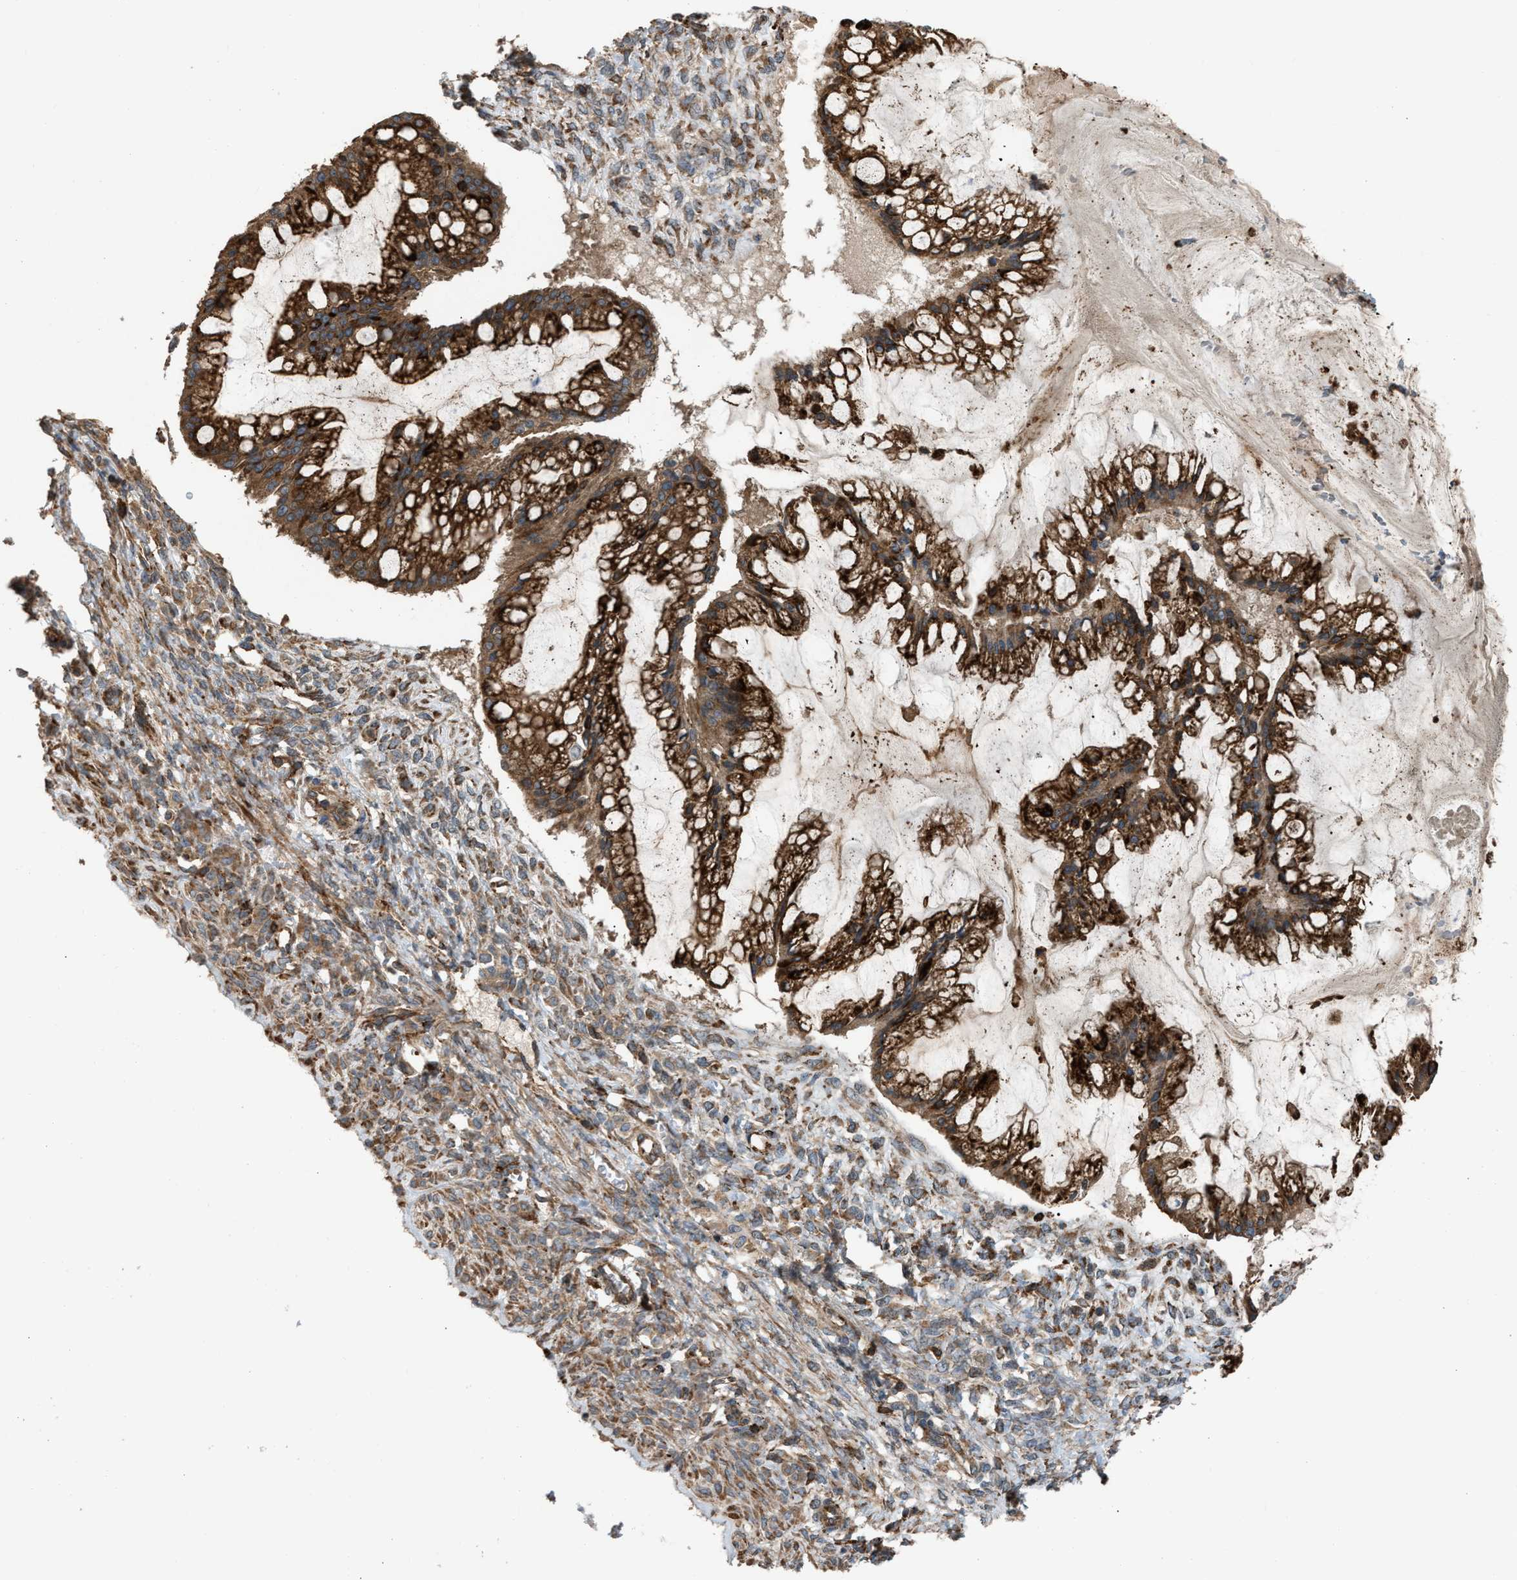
{"staining": {"intensity": "strong", "quantity": ">75%", "location": "cytoplasmic/membranous"}, "tissue": "ovarian cancer", "cell_type": "Tumor cells", "image_type": "cancer", "snomed": [{"axis": "morphology", "description": "Cystadenocarcinoma, mucinous, NOS"}, {"axis": "topography", "description": "Ovary"}], "caption": "This photomicrograph exhibits mucinous cystadenocarcinoma (ovarian) stained with IHC to label a protein in brown. The cytoplasmic/membranous of tumor cells show strong positivity for the protein. Nuclei are counter-stained blue.", "gene": "BAIAP2L1", "patient": {"sex": "female", "age": 73}}